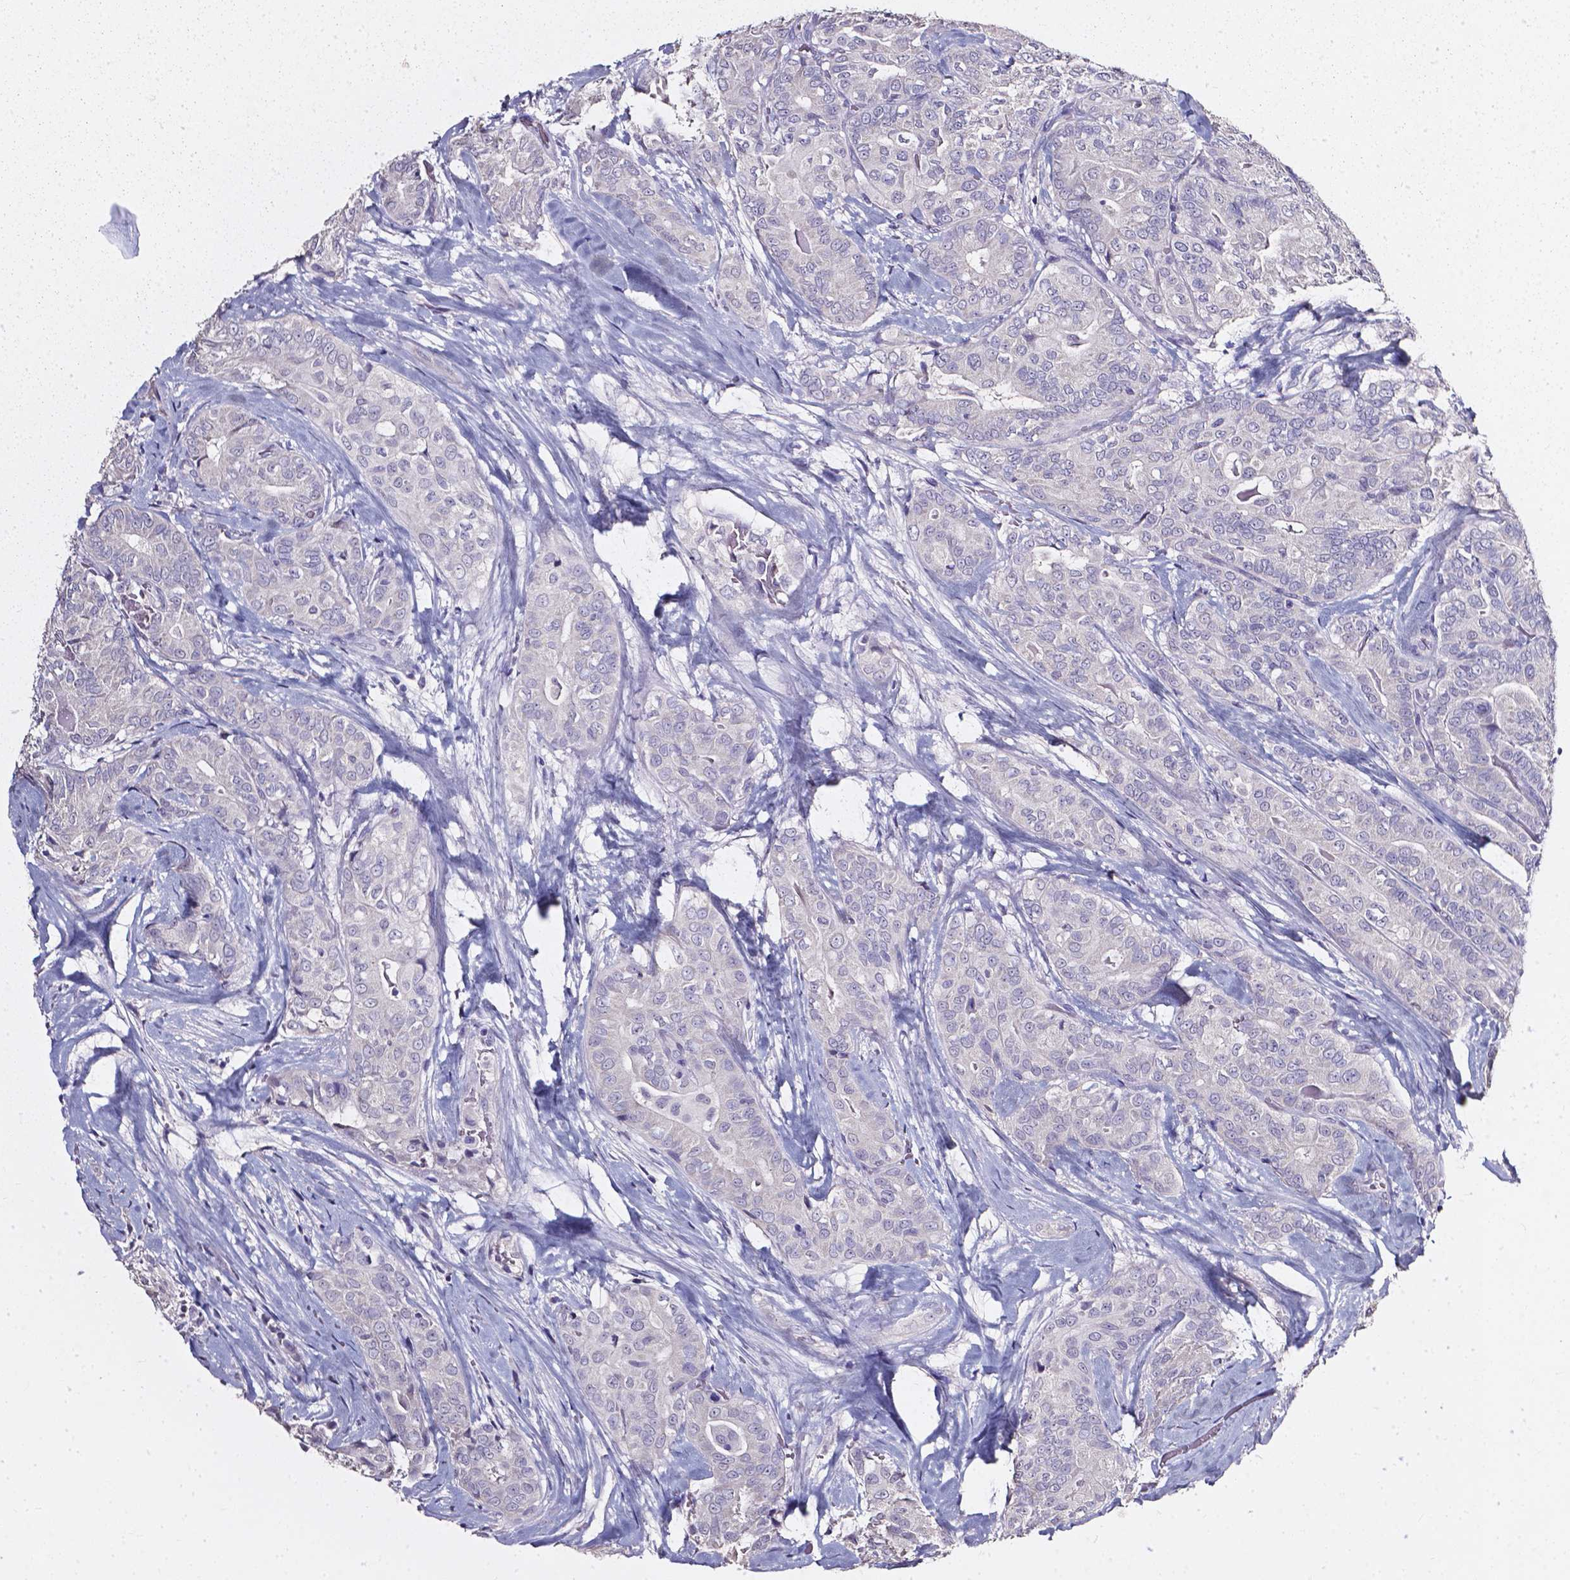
{"staining": {"intensity": "negative", "quantity": "none", "location": "none"}, "tissue": "thyroid cancer", "cell_type": "Tumor cells", "image_type": "cancer", "snomed": [{"axis": "morphology", "description": "Papillary adenocarcinoma, NOS"}, {"axis": "topography", "description": "Thyroid gland"}], "caption": "Tumor cells are negative for protein expression in human thyroid cancer.", "gene": "AKR1B10", "patient": {"sex": "male", "age": 61}}